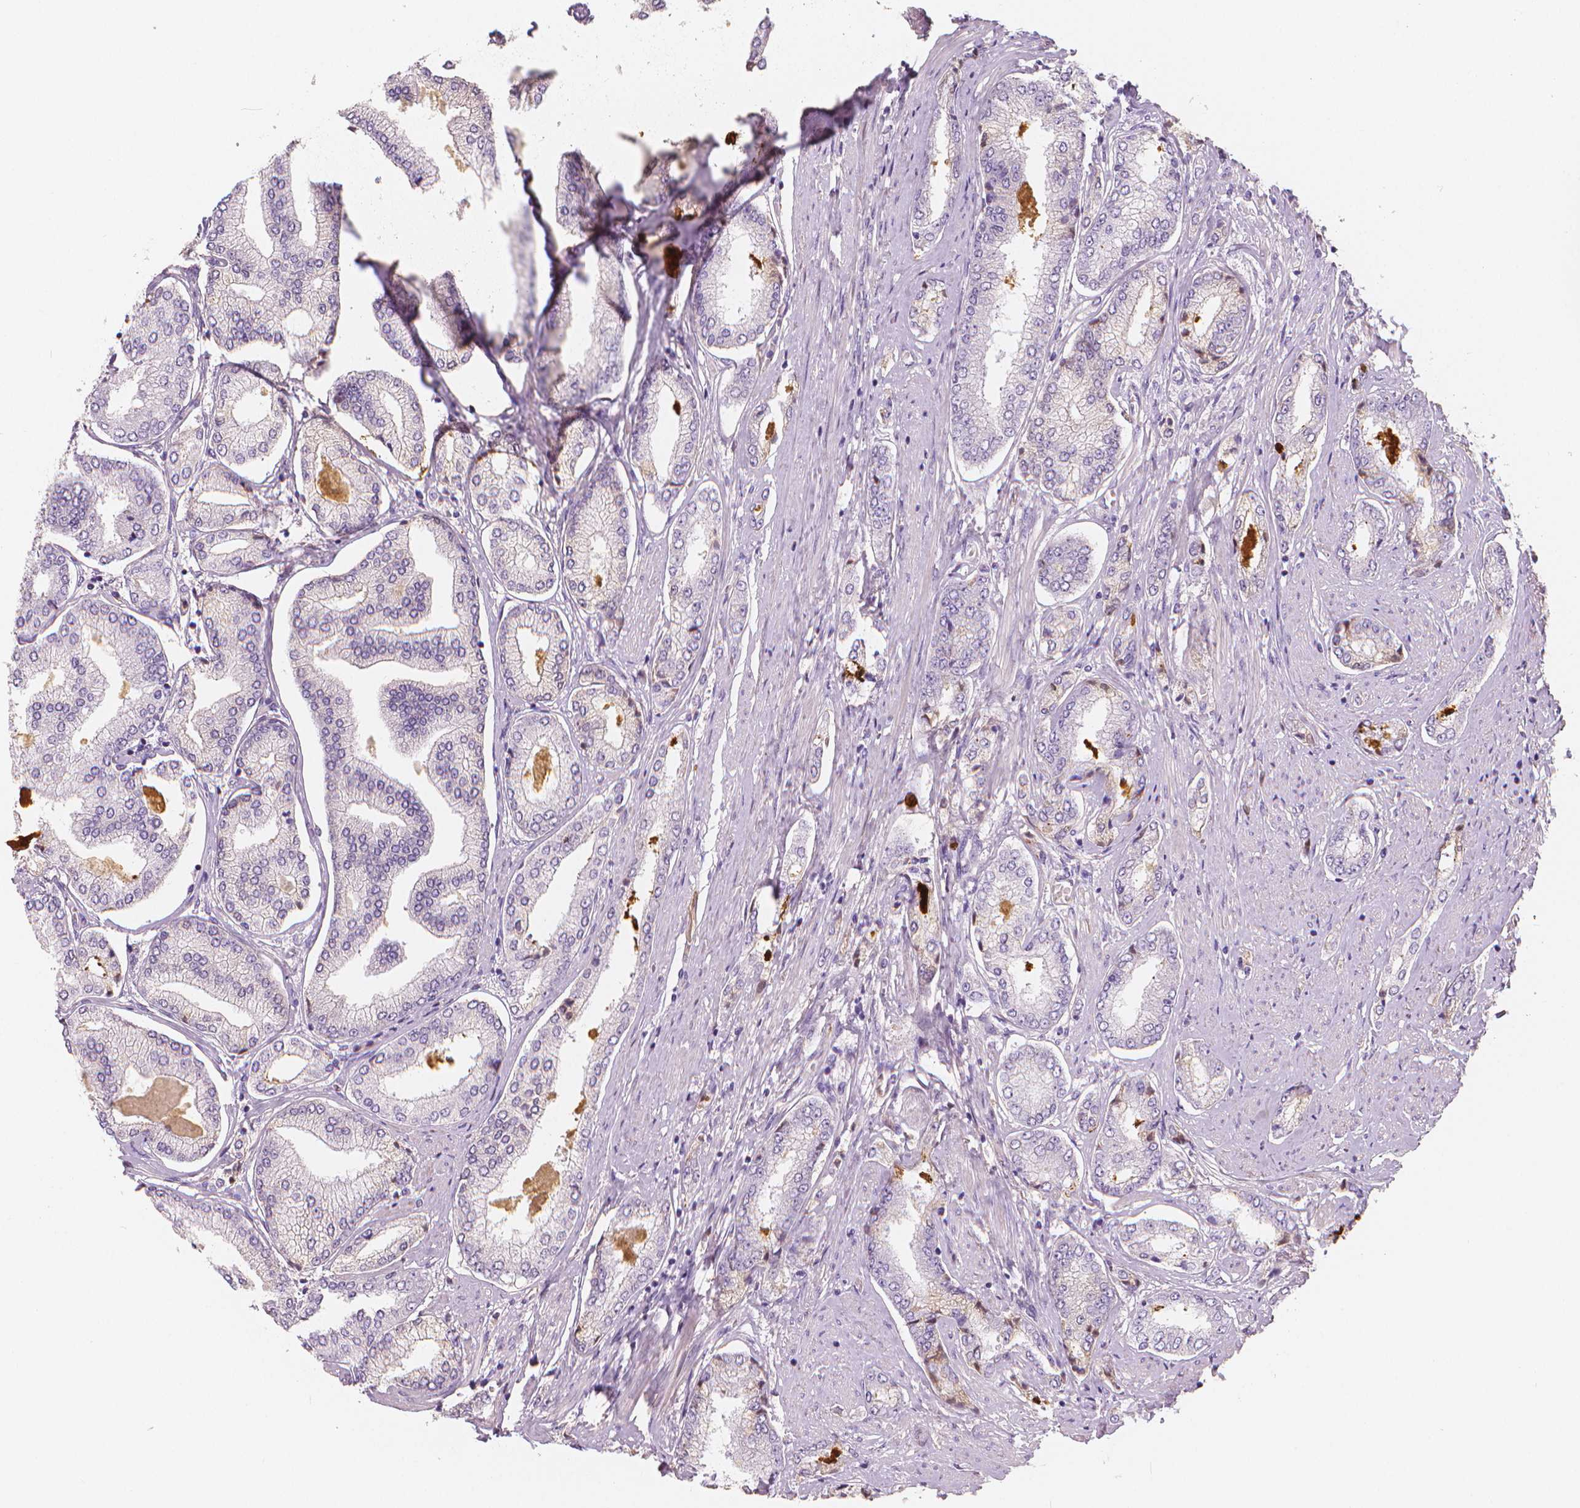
{"staining": {"intensity": "negative", "quantity": "none", "location": "none"}, "tissue": "prostate cancer", "cell_type": "Tumor cells", "image_type": "cancer", "snomed": [{"axis": "morphology", "description": "Adenocarcinoma, NOS"}, {"axis": "topography", "description": "Prostate"}], "caption": "A histopathology image of human prostate cancer (adenocarcinoma) is negative for staining in tumor cells.", "gene": "APOA4", "patient": {"sex": "male", "age": 63}}